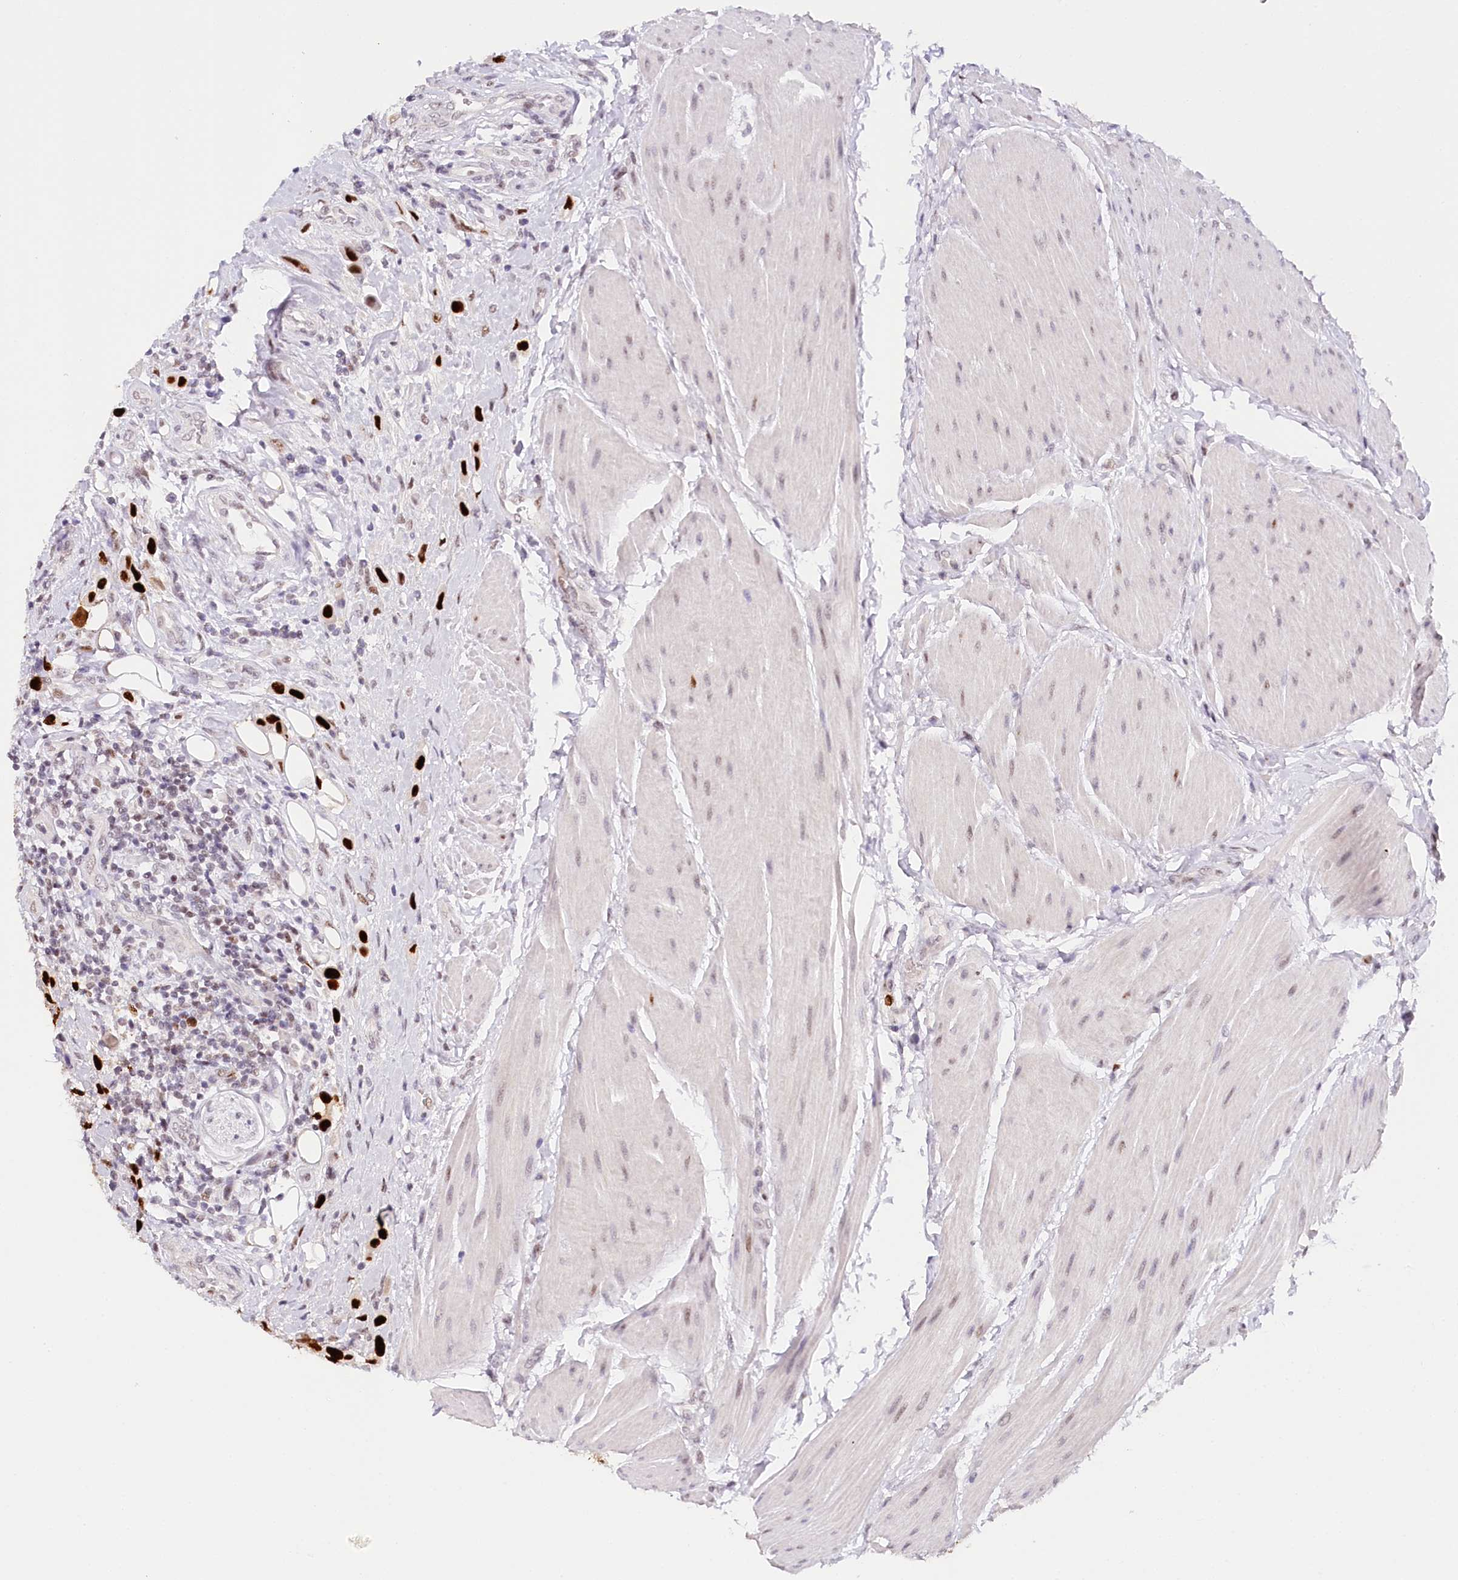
{"staining": {"intensity": "strong", "quantity": ">75%", "location": "nuclear"}, "tissue": "urothelial cancer", "cell_type": "Tumor cells", "image_type": "cancer", "snomed": [{"axis": "morphology", "description": "Urothelial carcinoma, High grade"}, {"axis": "topography", "description": "Urinary bladder"}], "caption": "Protein positivity by IHC reveals strong nuclear positivity in about >75% of tumor cells in urothelial cancer.", "gene": "TP53", "patient": {"sex": "male", "age": 50}}